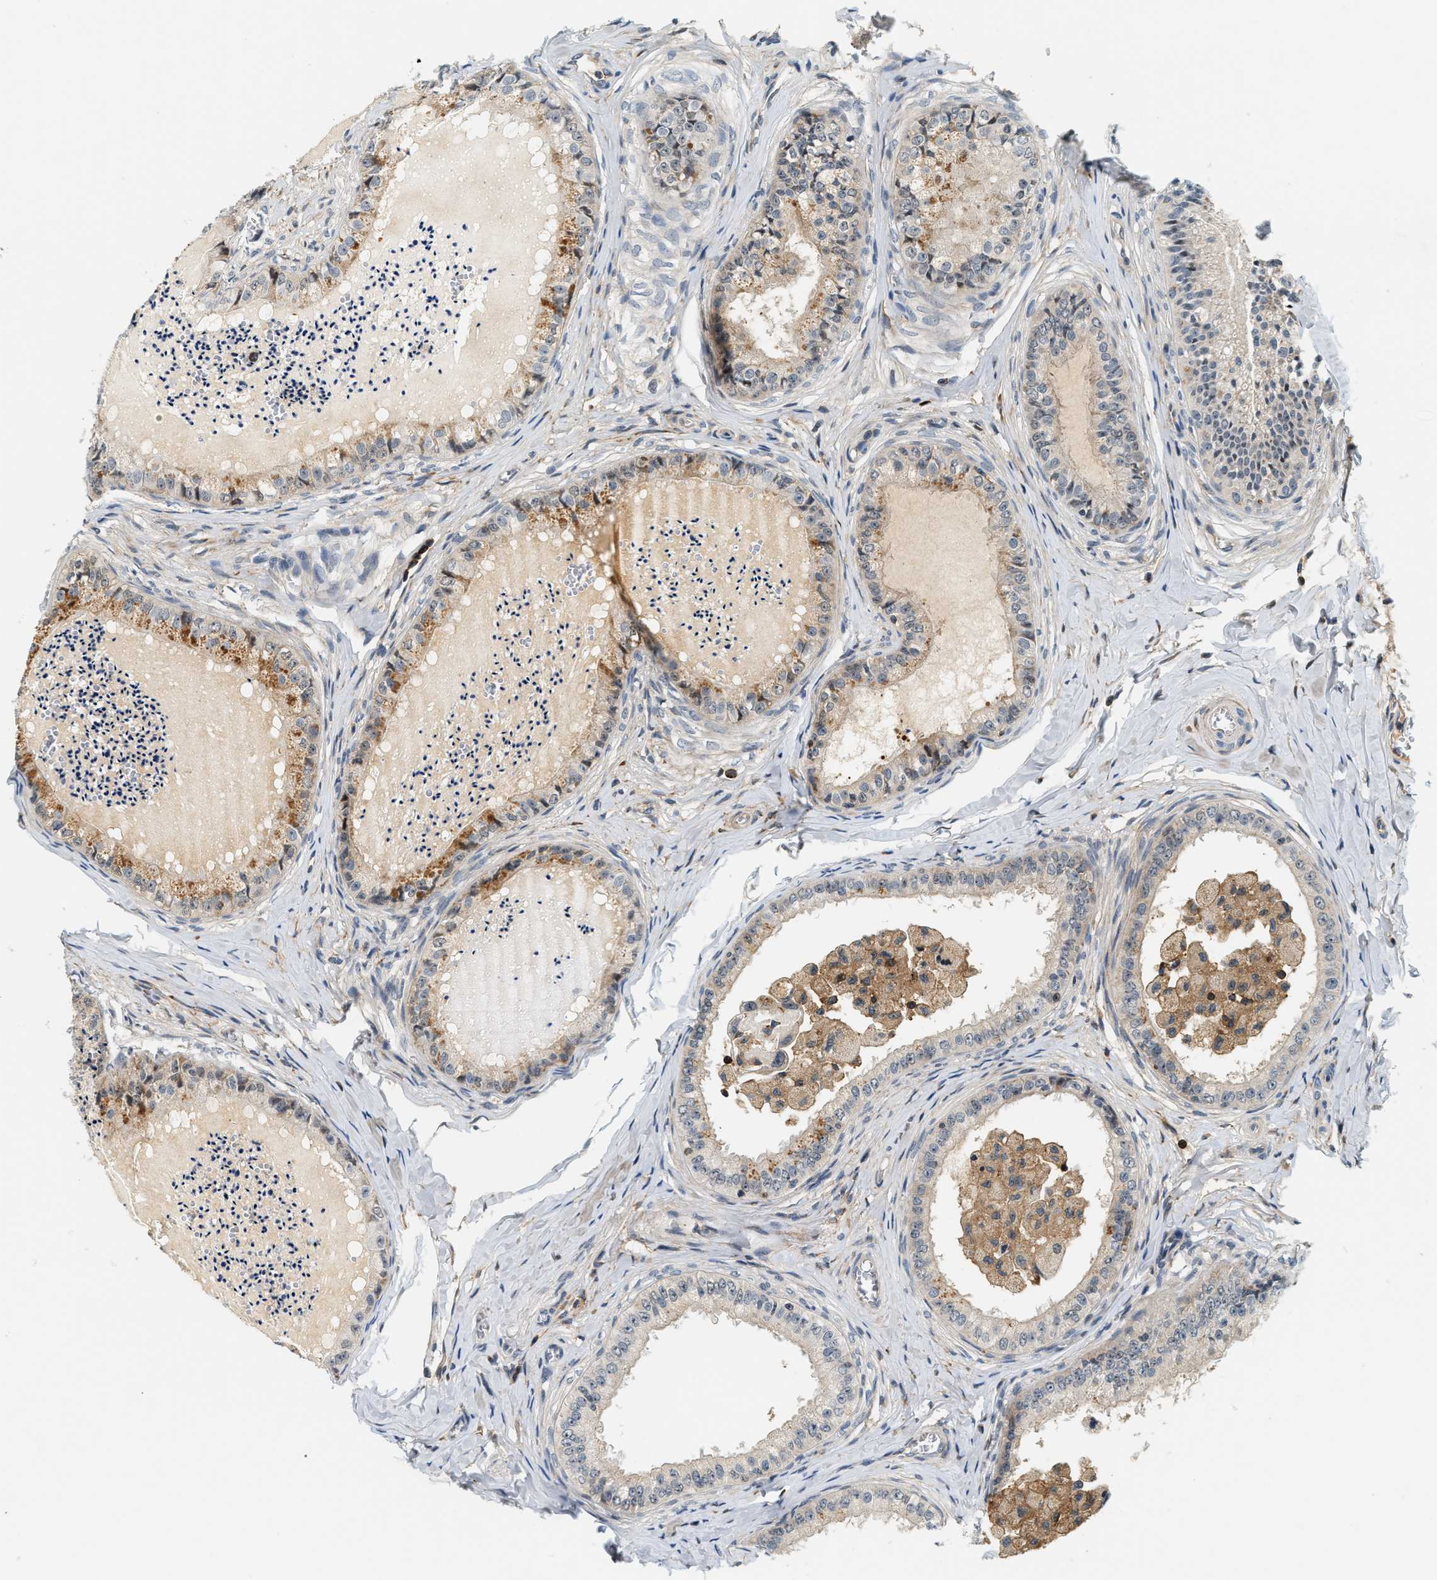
{"staining": {"intensity": "weak", "quantity": "25%-75%", "location": "cytoplasmic/membranous,nuclear"}, "tissue": "epididymis", "cell_type": "Glandular cells", "image_type": "normal", "snomed": [{"axis": "morphology", "description": "Normal tissue, NOS"}, {"axis": "topography", "description": "Epididymis"}], "caption": "IHC image of unremarkable human epididymis stained for a protein (brown), which exhibits low levels of weak cytoplasmic/membranous,nuclear expression in approximately 25%-75% of glandular cells.", "gene": "SAMD9", "patient": {"sex": "male", "age": 31}}